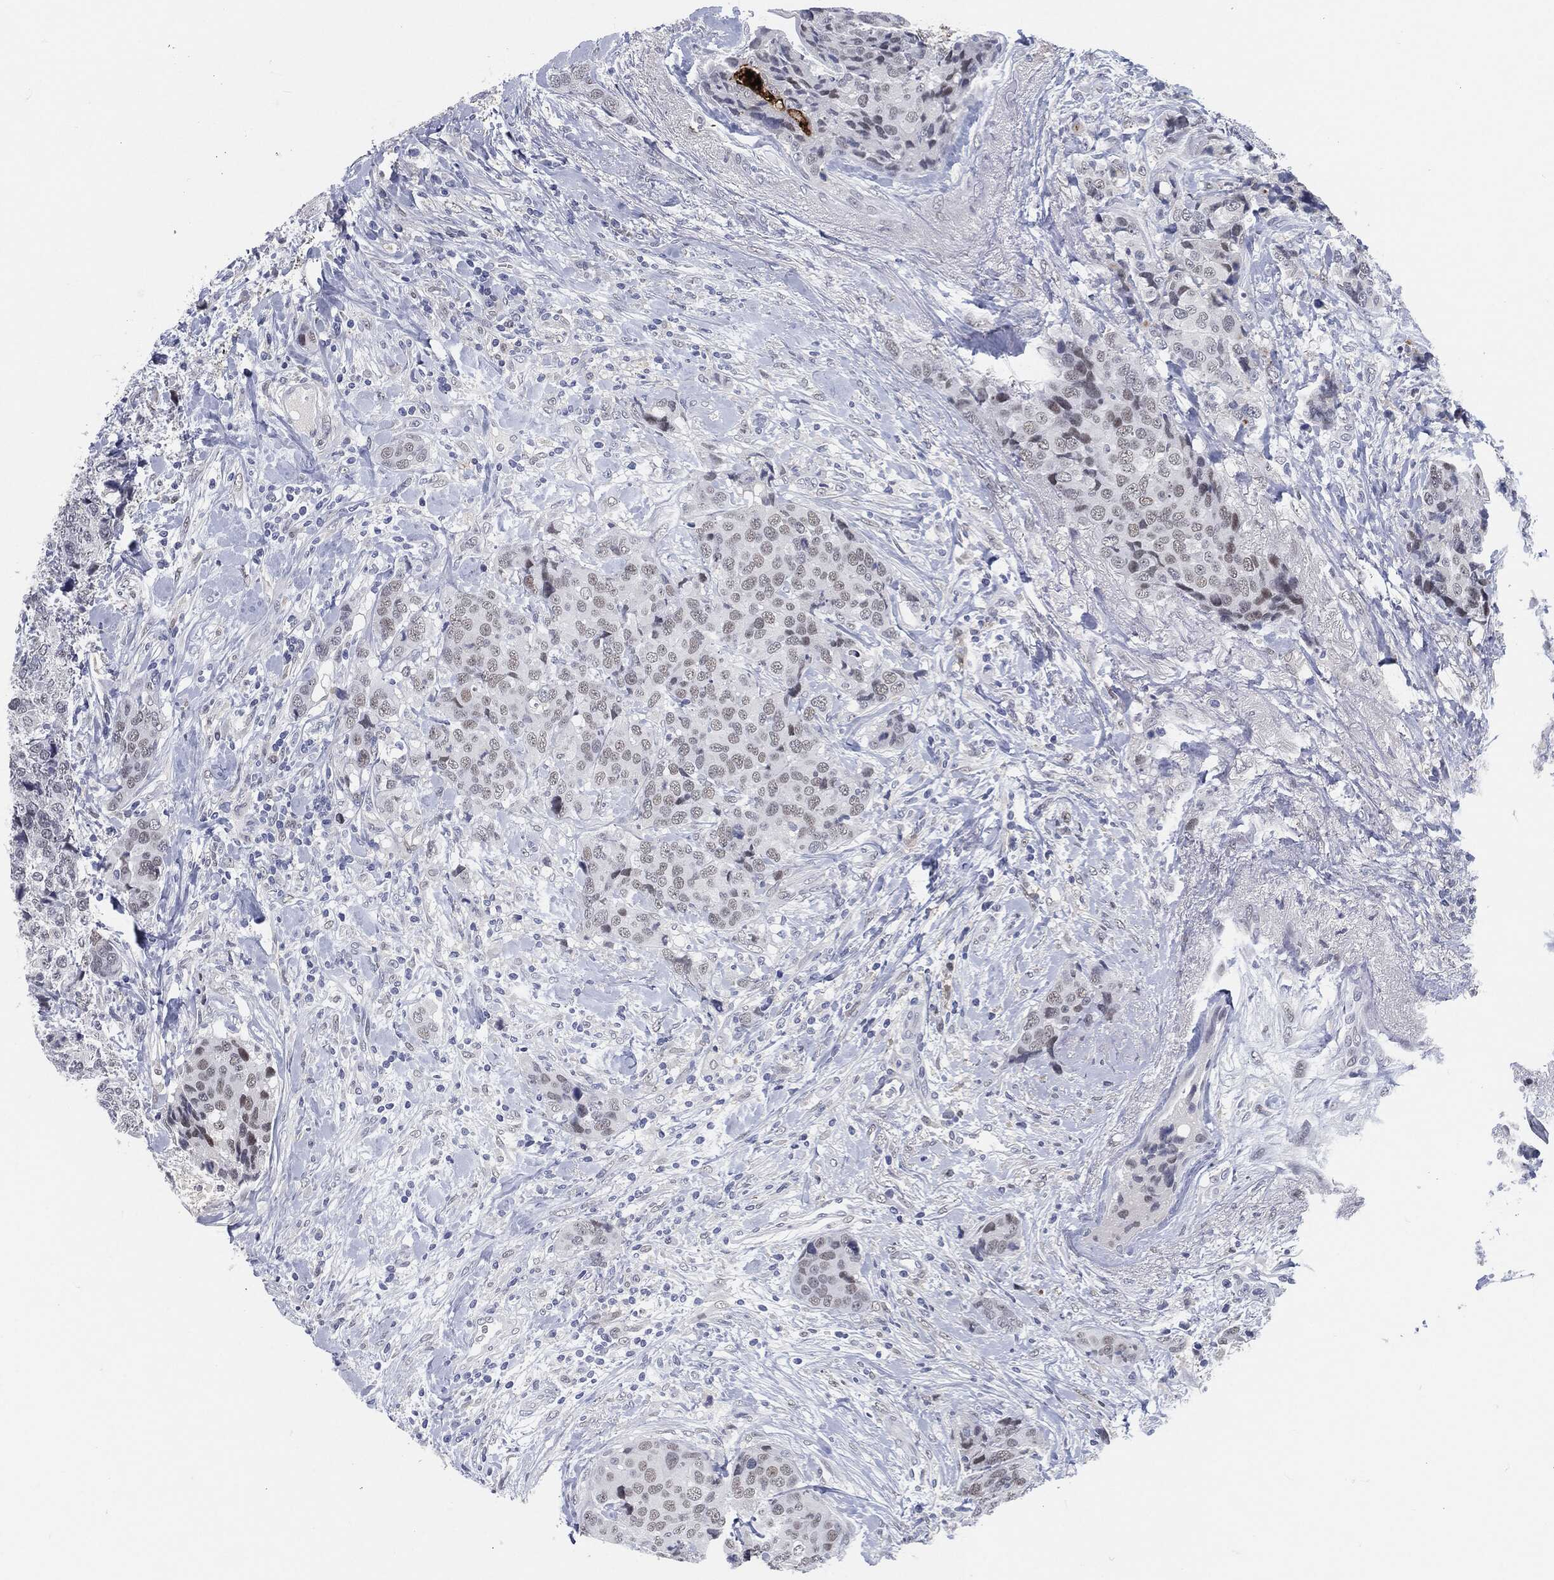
{"staining": {"intensity": "negative", "quantity": "none", "location": "none"}, "tissue": "breast cancer", "cell_type": "Tumor cells", "image_type": "cancer", "snomed": [{"axis": "morphology", "description": "Lobular carcinoma"}, {"axis": "topography", "description": "Breast"}], "caption": "Breast lobular carcinoma stained for a protein using immunohistochemistry (IHC) reveals no positivity tumor cells.", "gene": "PROM1", "patient": {"sex": "female", "age": 59}}